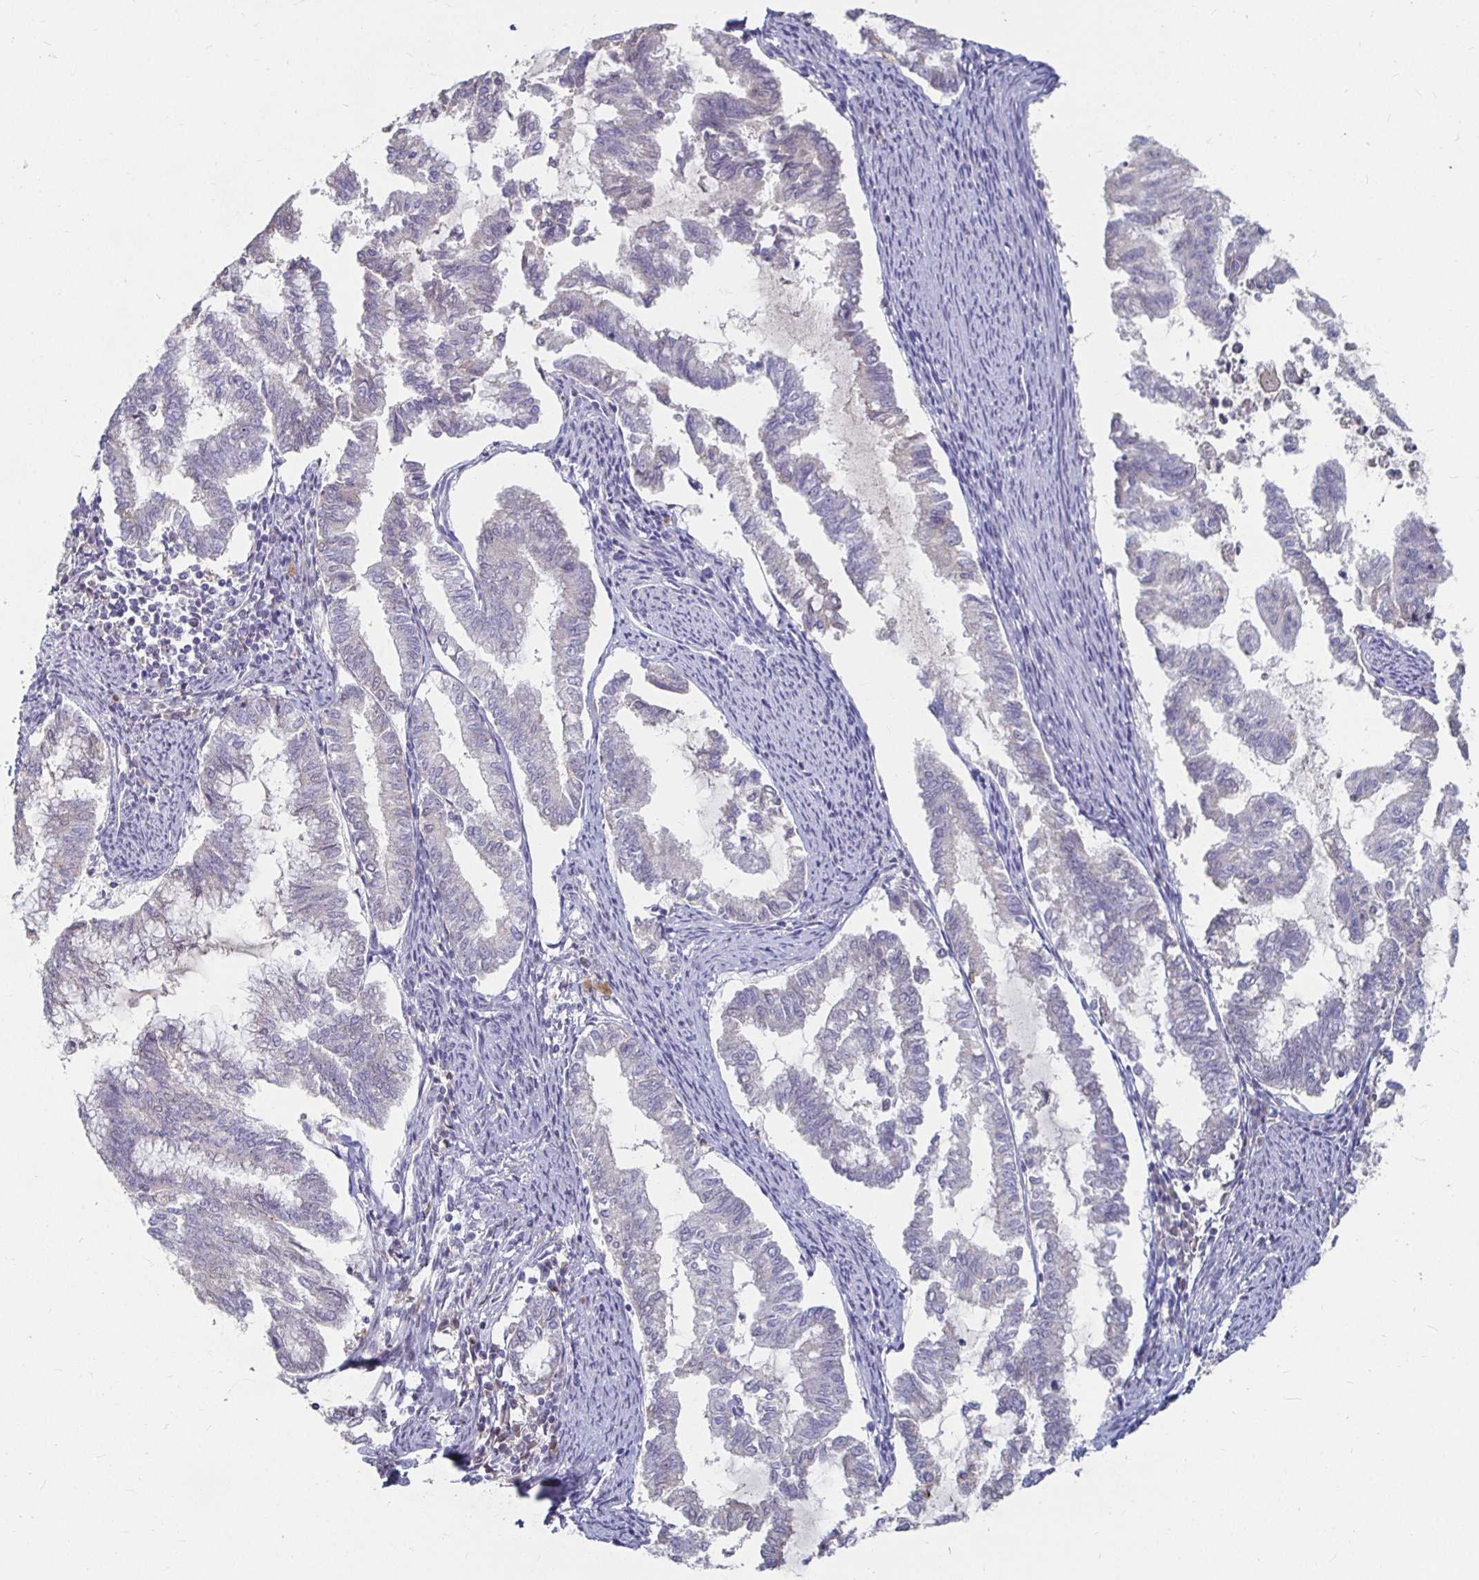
{"staining": {"intensity": "negative", "quantity": "none", "location": "none"}, "tissue": "endometrial cancer", "cell_type": "Tumor cells", "image_type": "cancer", "snomed": [{"axis": "morphology", "description": "Adenocarcinoma, NOS"}, {"axis": "topography", "description": "Endometrium"}], "caption": "A photomicrograph of human endometrial adenocarcinoma is negative for staining in tumor cells. The staining was performed using DAB (3,3'-diaminobenzidine) to visualize the protein expression in brown, while the nuclei were stained in blue with hematoxylin (Magnification: 20x).", "gene": "RNF144B", "patient": {"sex": "female", "age": 79}}